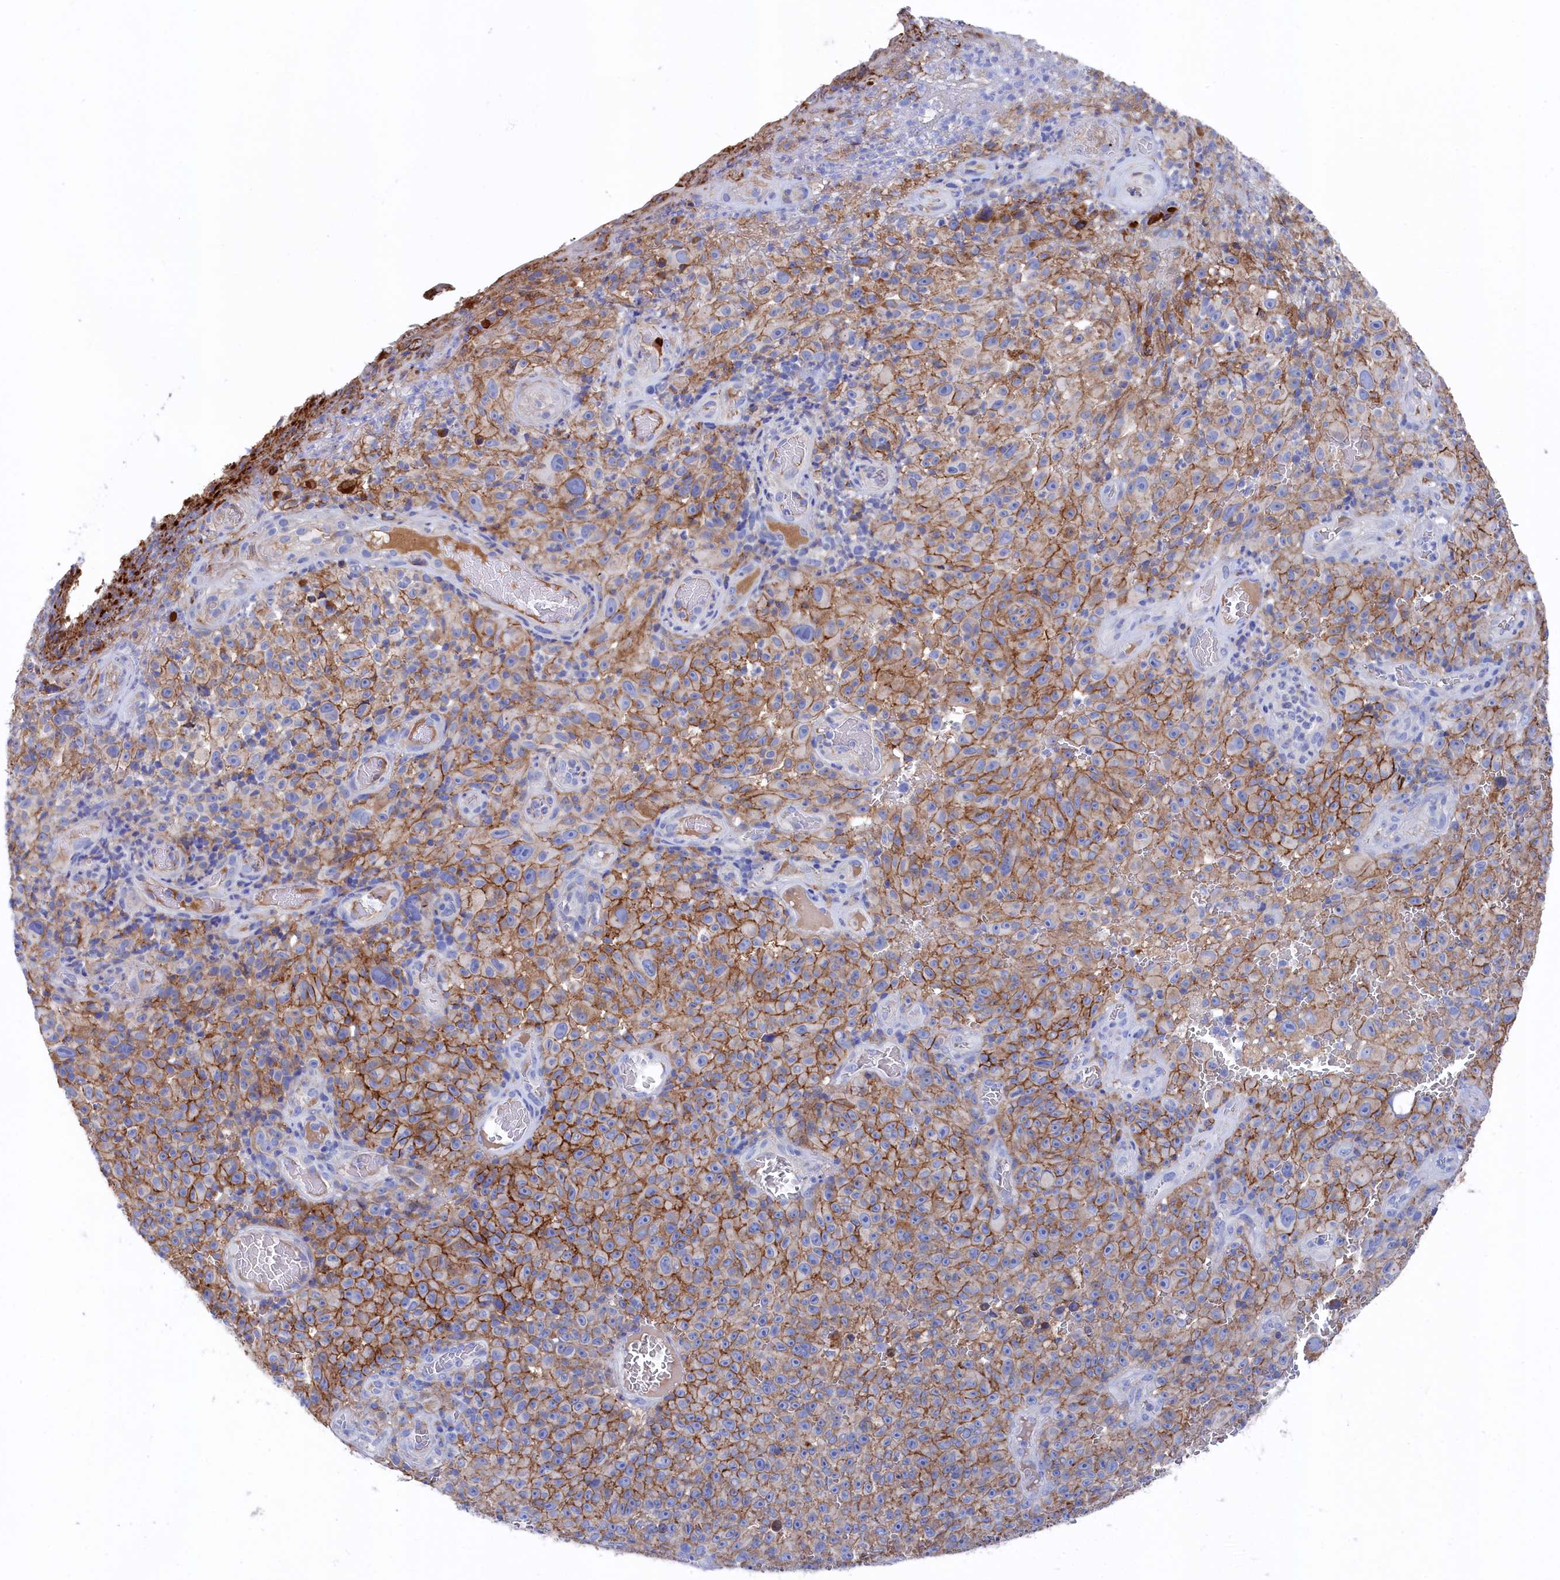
{"staining": {"intensity": "moderate", "quantity": ">75%", "location": "cytoplasmic/membranous"}, "tissue": "melanoma", "cell_type": "Tumor cells", "image_type": "cancer", "snomed": [{"axis": "morphology", "description": "Malignant melanoma, NOS"}, {"axis": "topography", "description": "Skin"}], "caption": "Human malignant melanoma stained for a protein (brown) shows moderate cytoplasmic/membranous positive positivity in approximately >75% of tumor cells.", "gene": "C12orf73", "patient": {"sex": "female", "age": 82}}